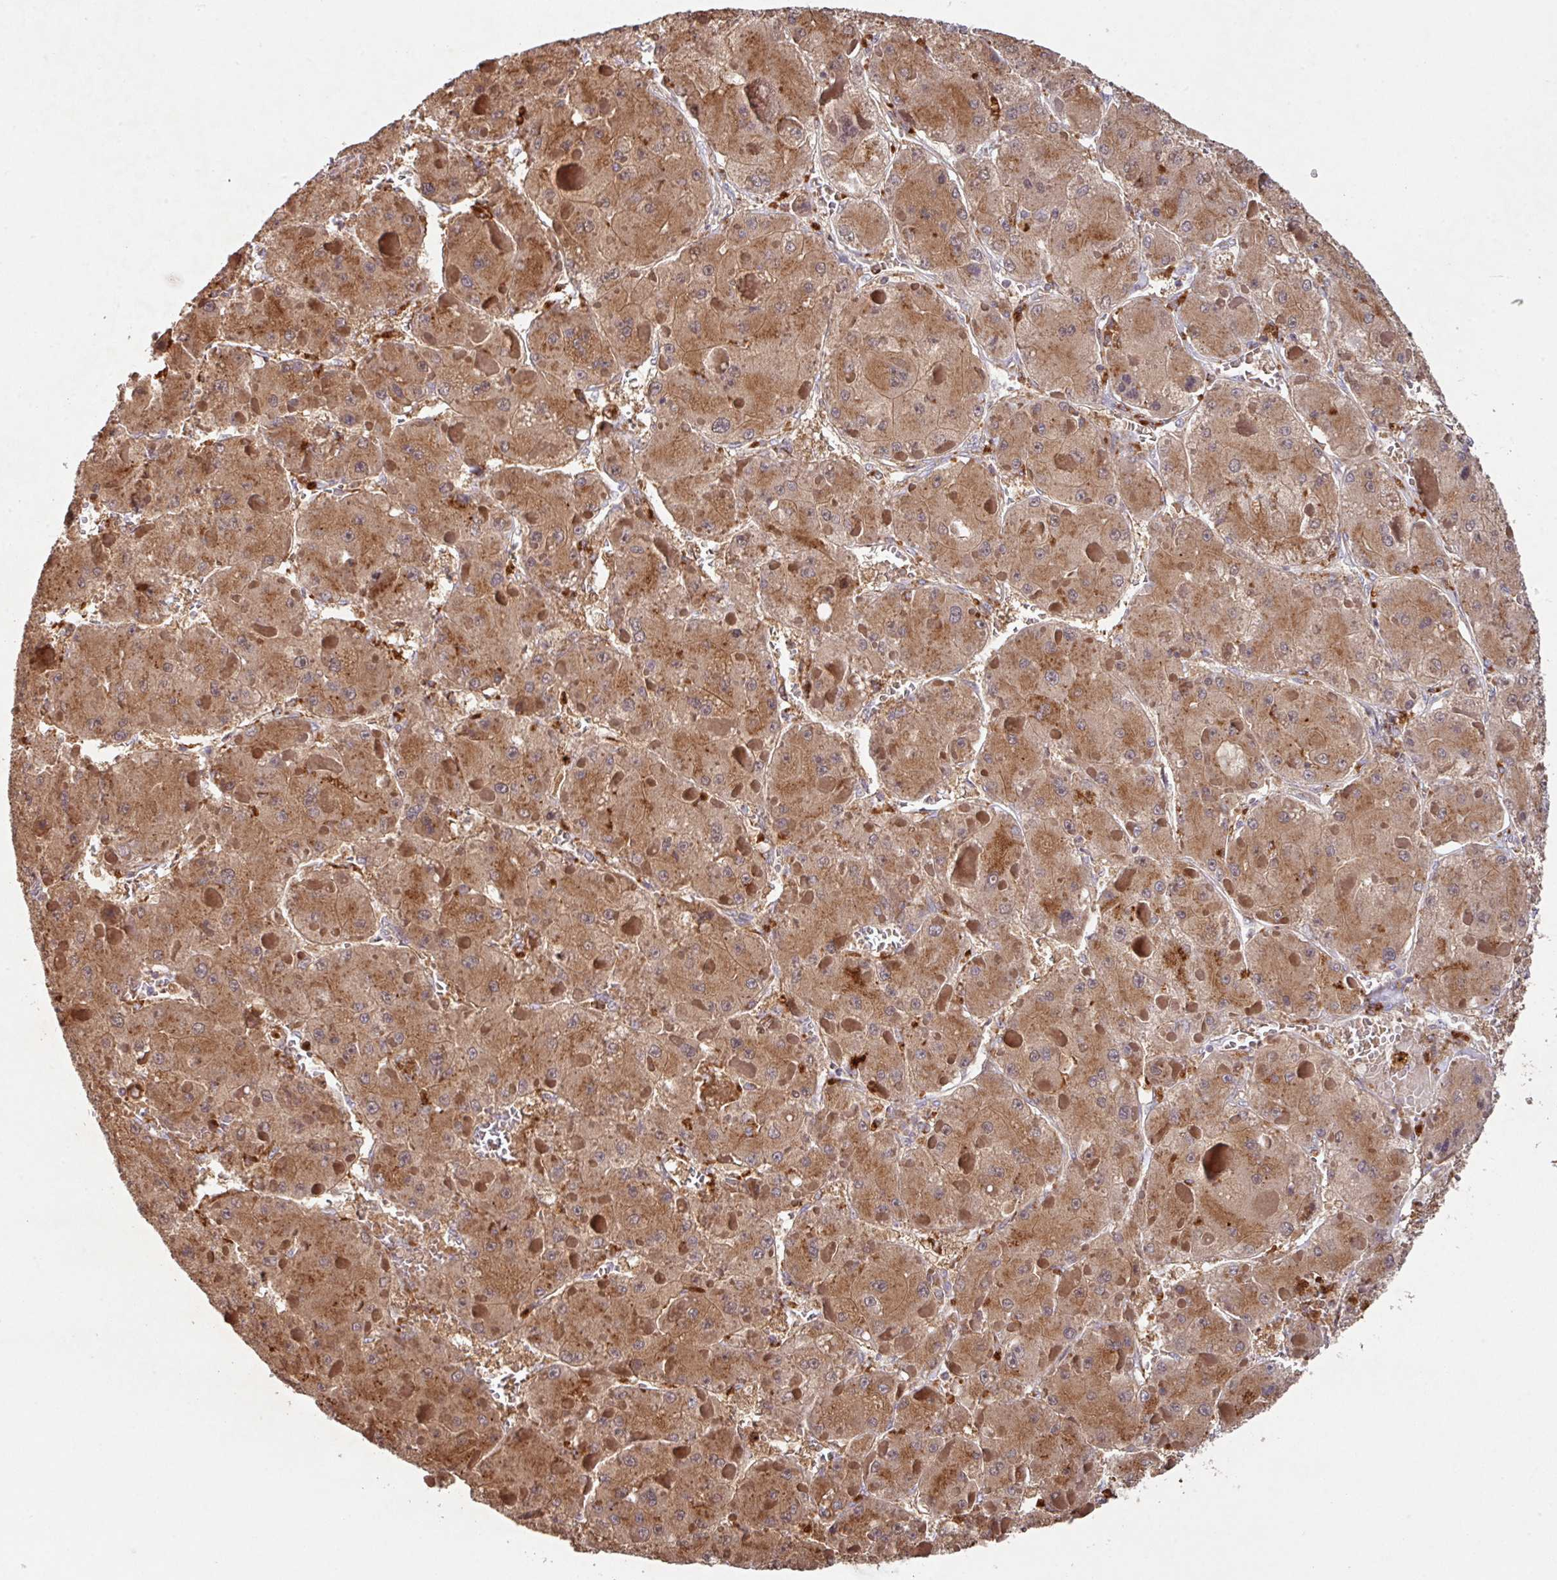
{"staining": {"intensity": "moderate", "quantity": ">75%", "location": "cytoplasmic/membranous"}, "tissue": "liver cancer", "cell_type": "Tumor cells", "image_type": "cancer", "snomed": [{"axis": "morphology", "description": "Carcinoma, Hepatocellular, NOS"}, {"axis": "topography", "description": "Liver"}], "caption": "Brown immunohistochemical staining in hepatocellular carcinoma (liver) reveals moderate cytoplasmic/membranous positivity in approximately >75% of tumor cells.", "gene": "TRIM14", "patient": {"sex": "female", "age": 73}}